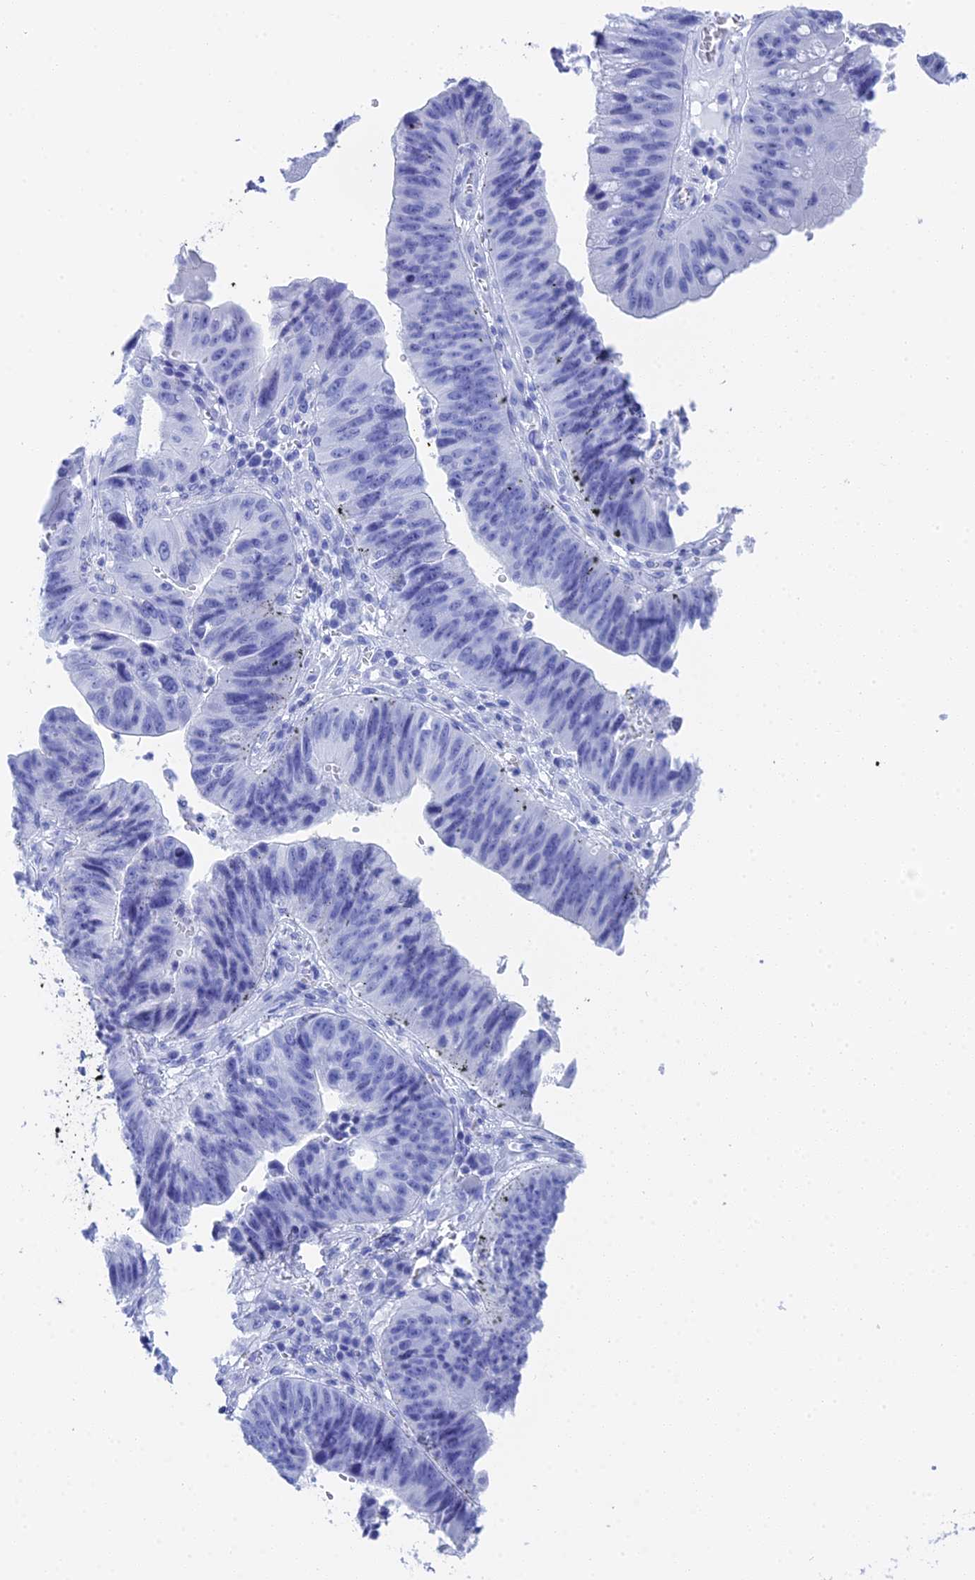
{"staining": {"intensity": "negative", "quantity": "none", "location": "none"}, "tissue": "stomach cancer", "cell_type": "Tumor cells", "image_type": "cancer", "snomed": [{"axis": "morphology", "description": "Adenocarcinoma, NOS"}, {"axis": "topography", "description": "Stomach"}], "caption": "Photomicrograph shows no significant protein positivity in tumor cells of stomach adenocarcinoma. (Brightfield microscopy of DAB IHC at high magnification).", "gene": "TEX101", "patient": {"sex": "male", "age": 59}}